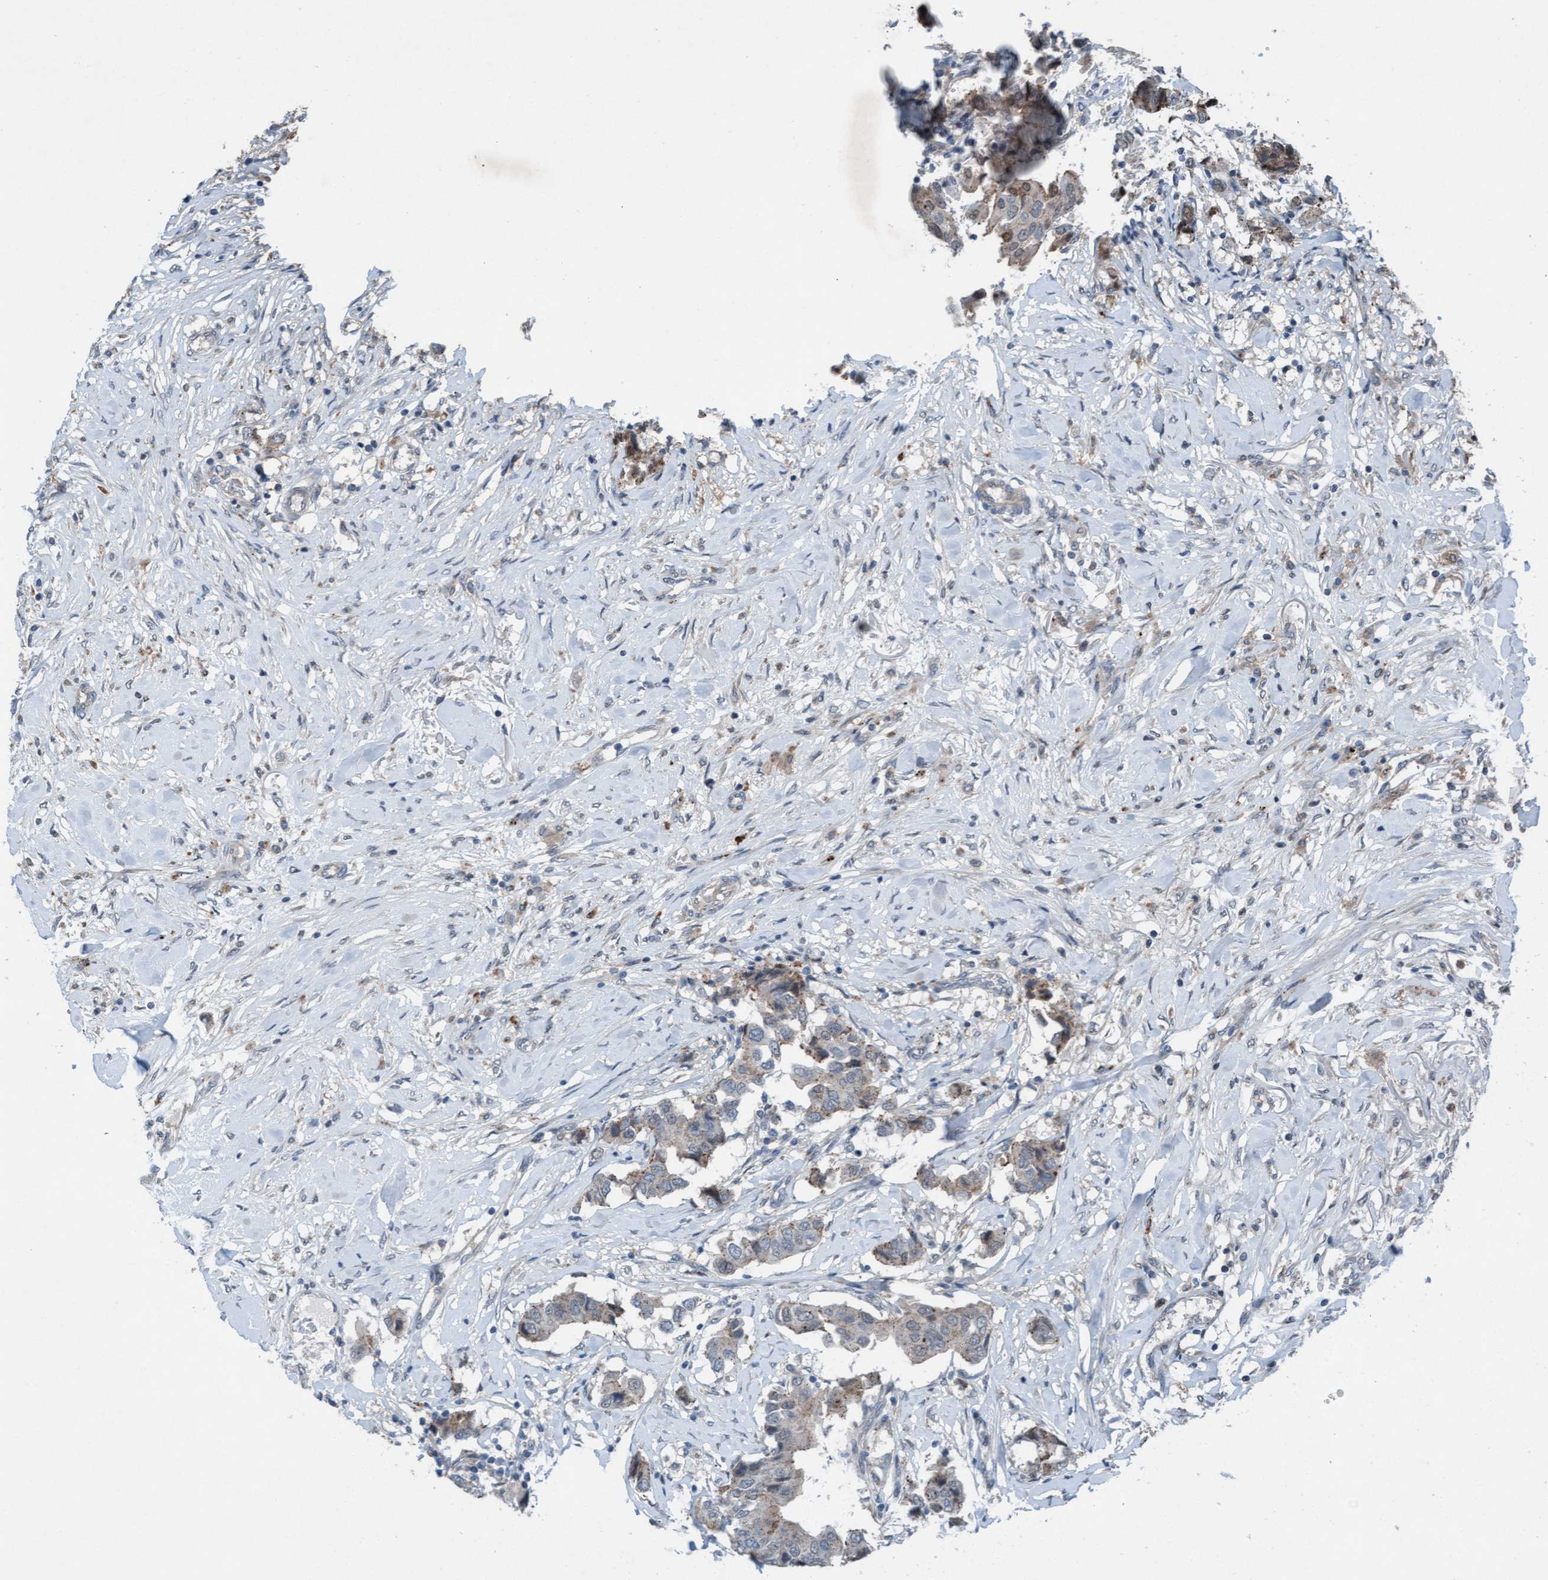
{"staining": {"intensity": "negative", "quantity": "none", "location": "none"}, "tissue": "breast cancer", "cell_type": "Tumor cells", "image_type": "cancer", "snomed": [{"axis": "morphology", "description": "Duct carcinoma"}, {"axis": "topography", "description": "Breast"}], "caption": "The image exhibits no significant staining in tumor cells of breast intraductal carcinoma.", "gene": "PLXNB2", "patient": {"sex": "female", "age": 80}}